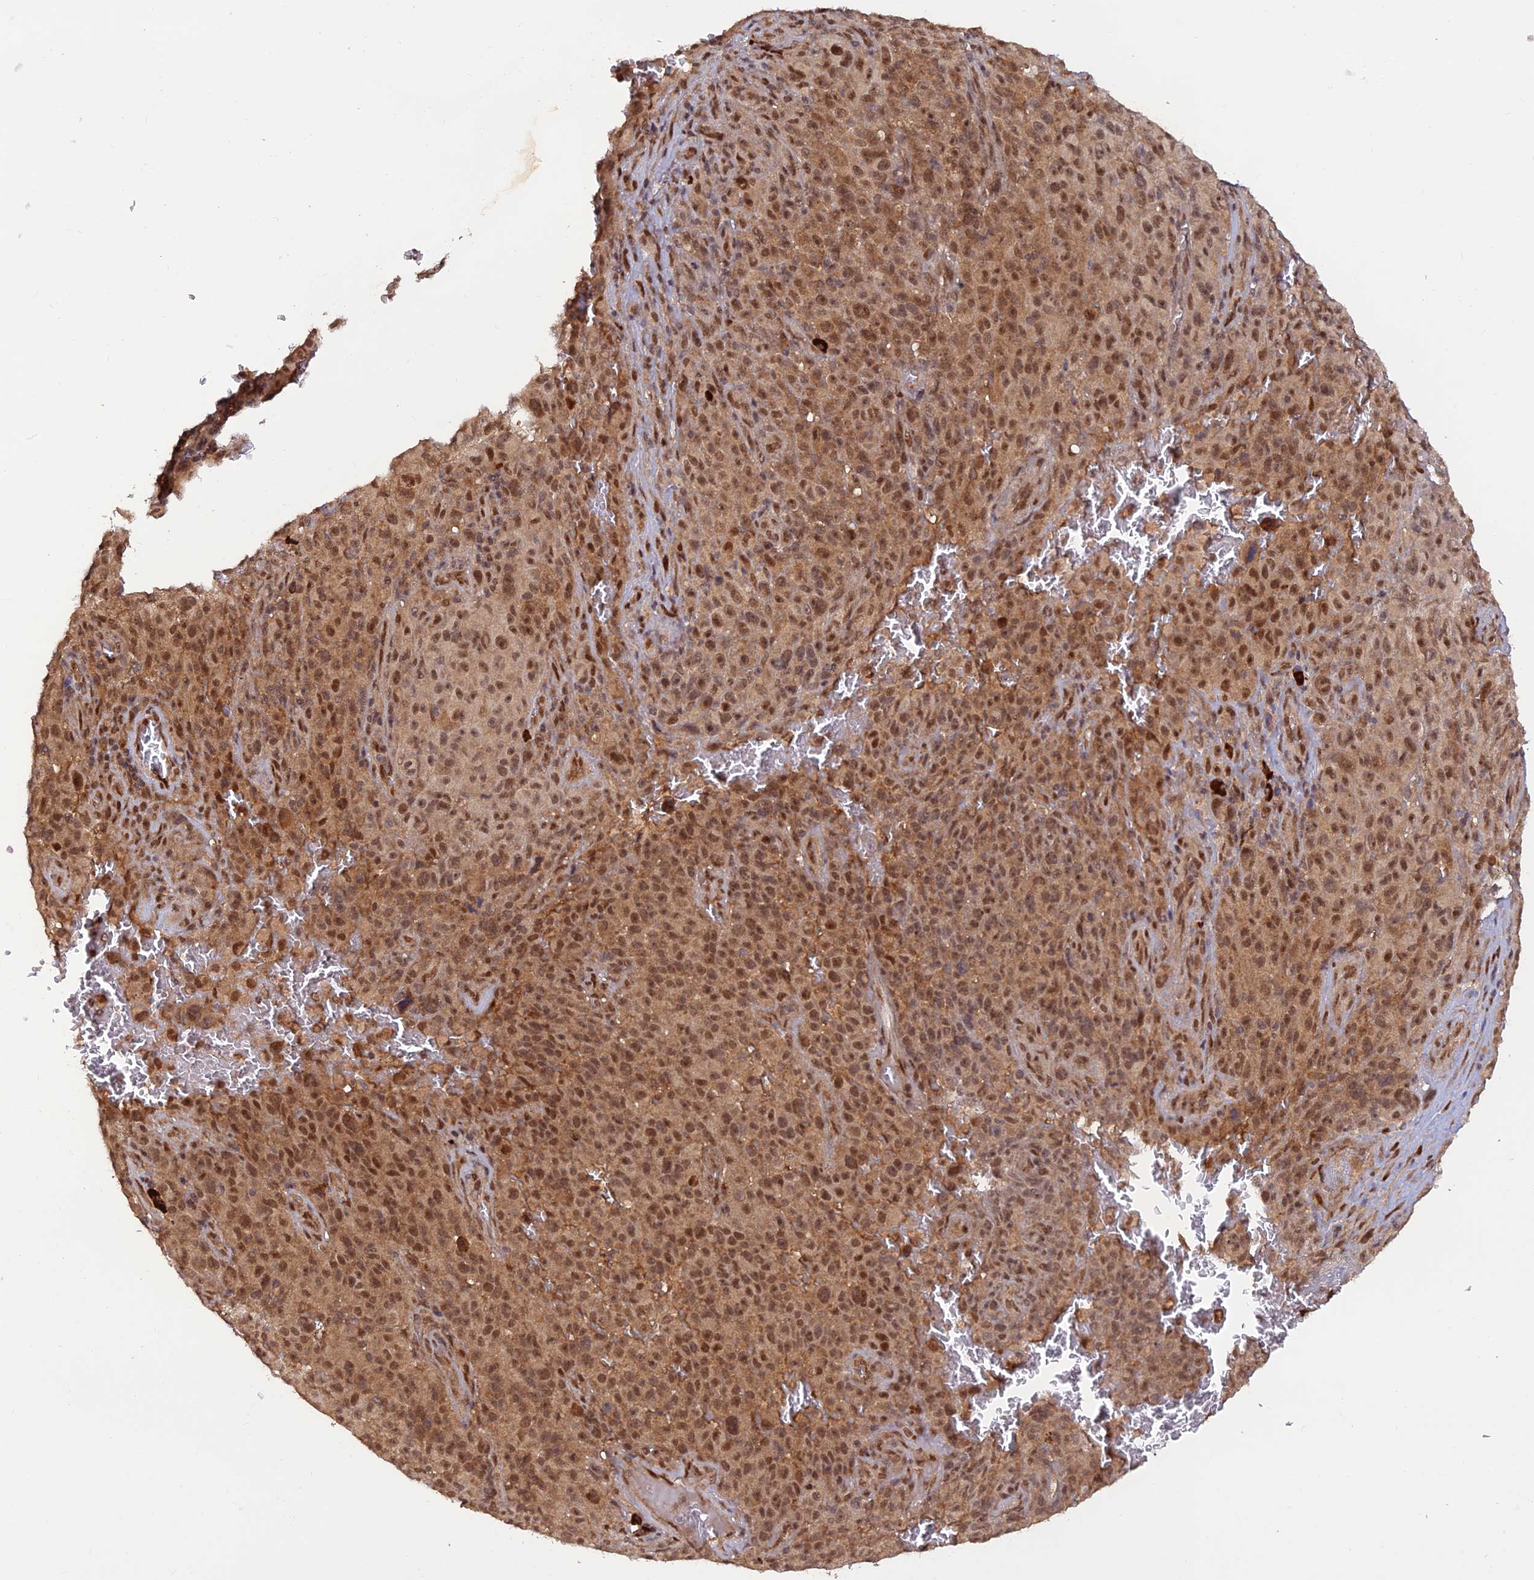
{"staining": {"intensity": "moderate", "quantity": ">75%", "location": "cytoplasmic/membranous,nuclear"}, "tissue": "melanoma", "cell_type": "Tumor cells", "image_type": "cancer", "snomed": [{"axis": "morphology", "description": "Malignant melanoma, NOS"}, {"axis": "topography", "description": "Skin"}], "caption": "Protein expression analysis of human malignant melanoma reveals moderate cytoplasmic/membranous and nuclear expression in approximately >75% of tumor cells. (DAB (3,3'-diaminobenzidine) IHC, brown staining for protein, blue staining for nuclei).", "gene": "ZNF565", "patient": {"sex": "female", "age": 82}}